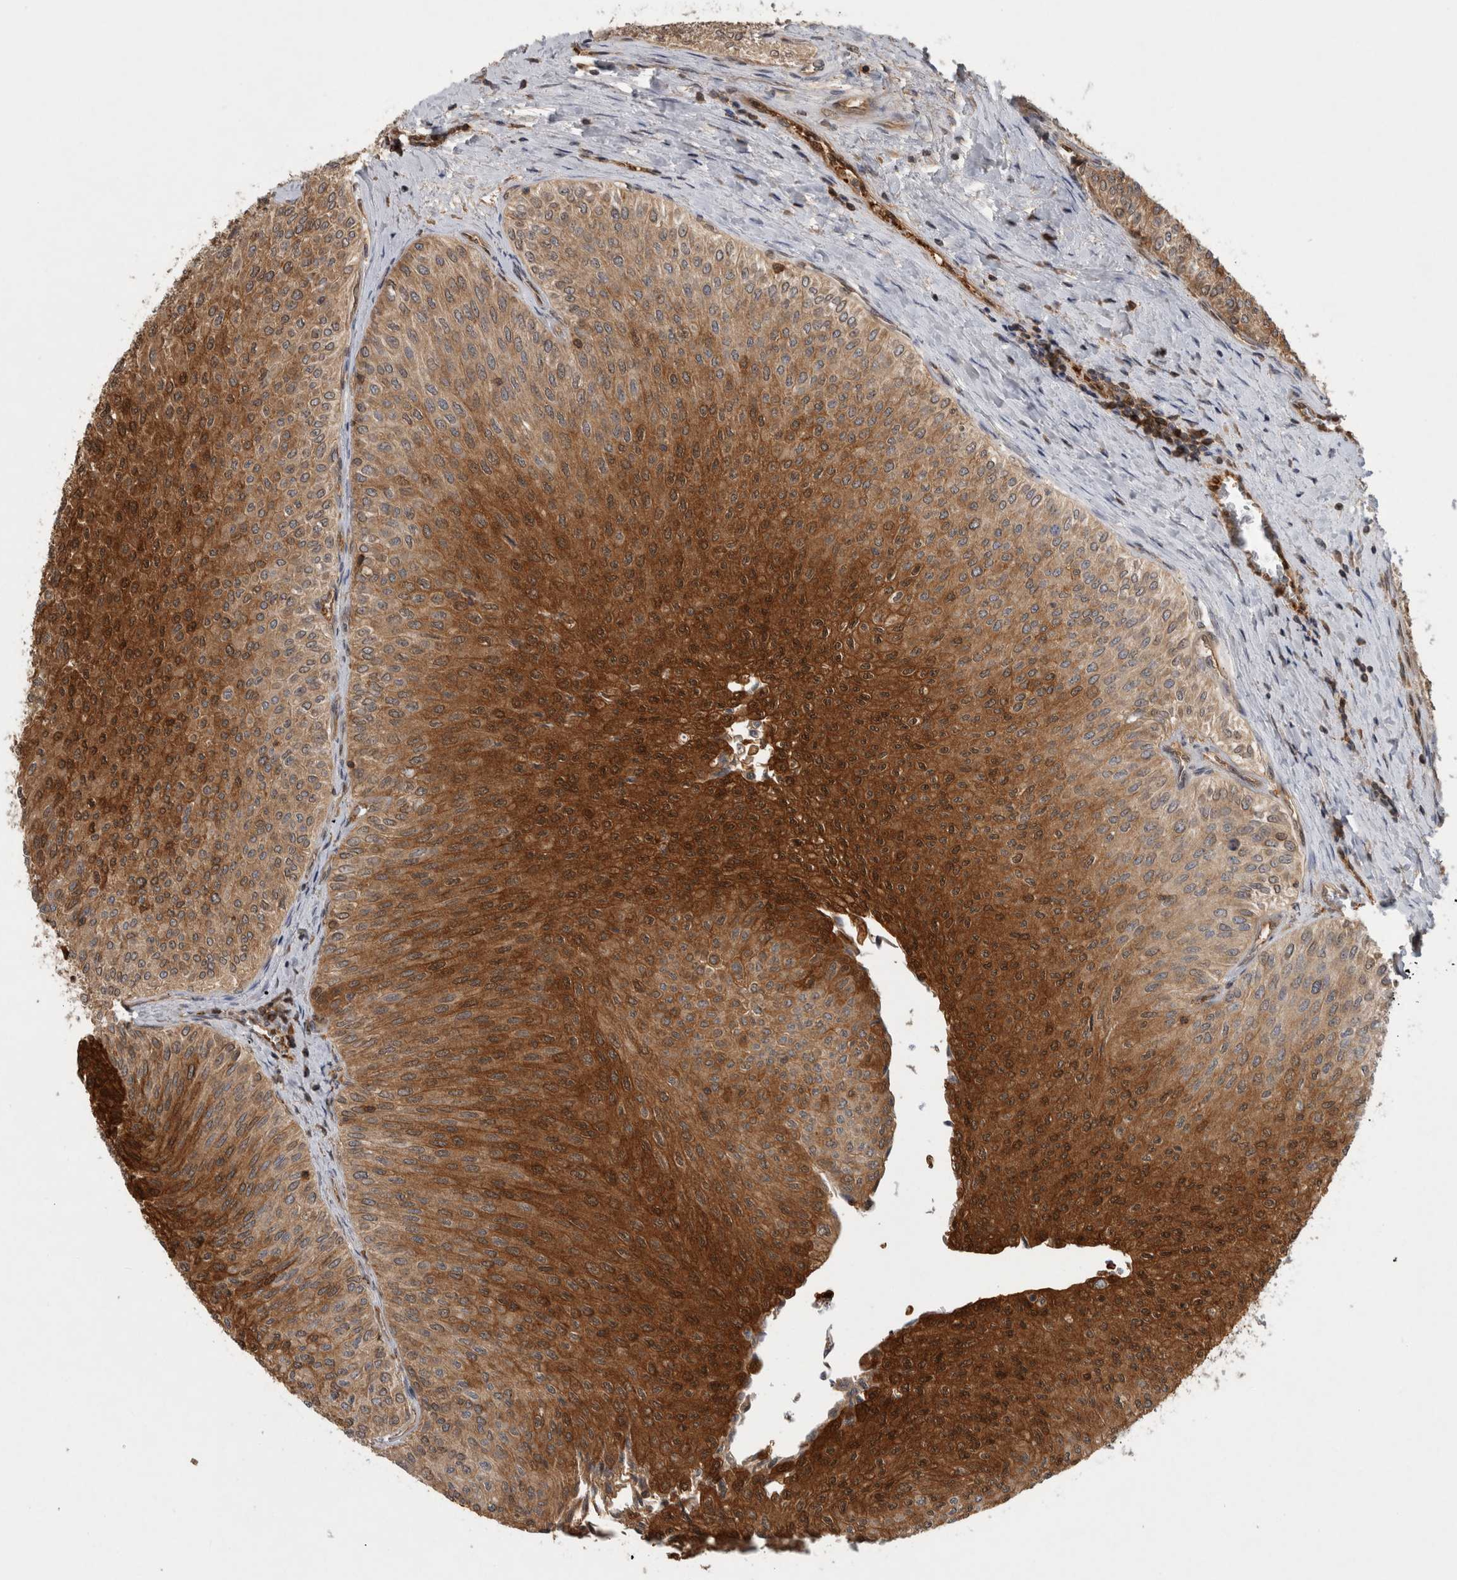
{"staining": {"intensity": "strong", "quantity": ">75%", "location": "cytoplasmic/membranous"}, "tissue": "urothelial cancer", "cell_type": "Tumor cells", "image_type": "cancer", "snomed": [{"axis": "morphology", "description": "Urothelial carcinoma, Low grade"}, {"axis": "topography", "description": "Urinary bladder"}], "caption": "Immunohistochemistry (DAB (3,3'-diaminobenzidine)) staining of urothelial cancer shows strong cytoplasmic/membranous protein expression in about >75% of tumor cells. The protein is shown in brown color, while the nuclei are stained blue.", "gene": "ASTN2", "patient": {"sex": "male", "age": 78}}